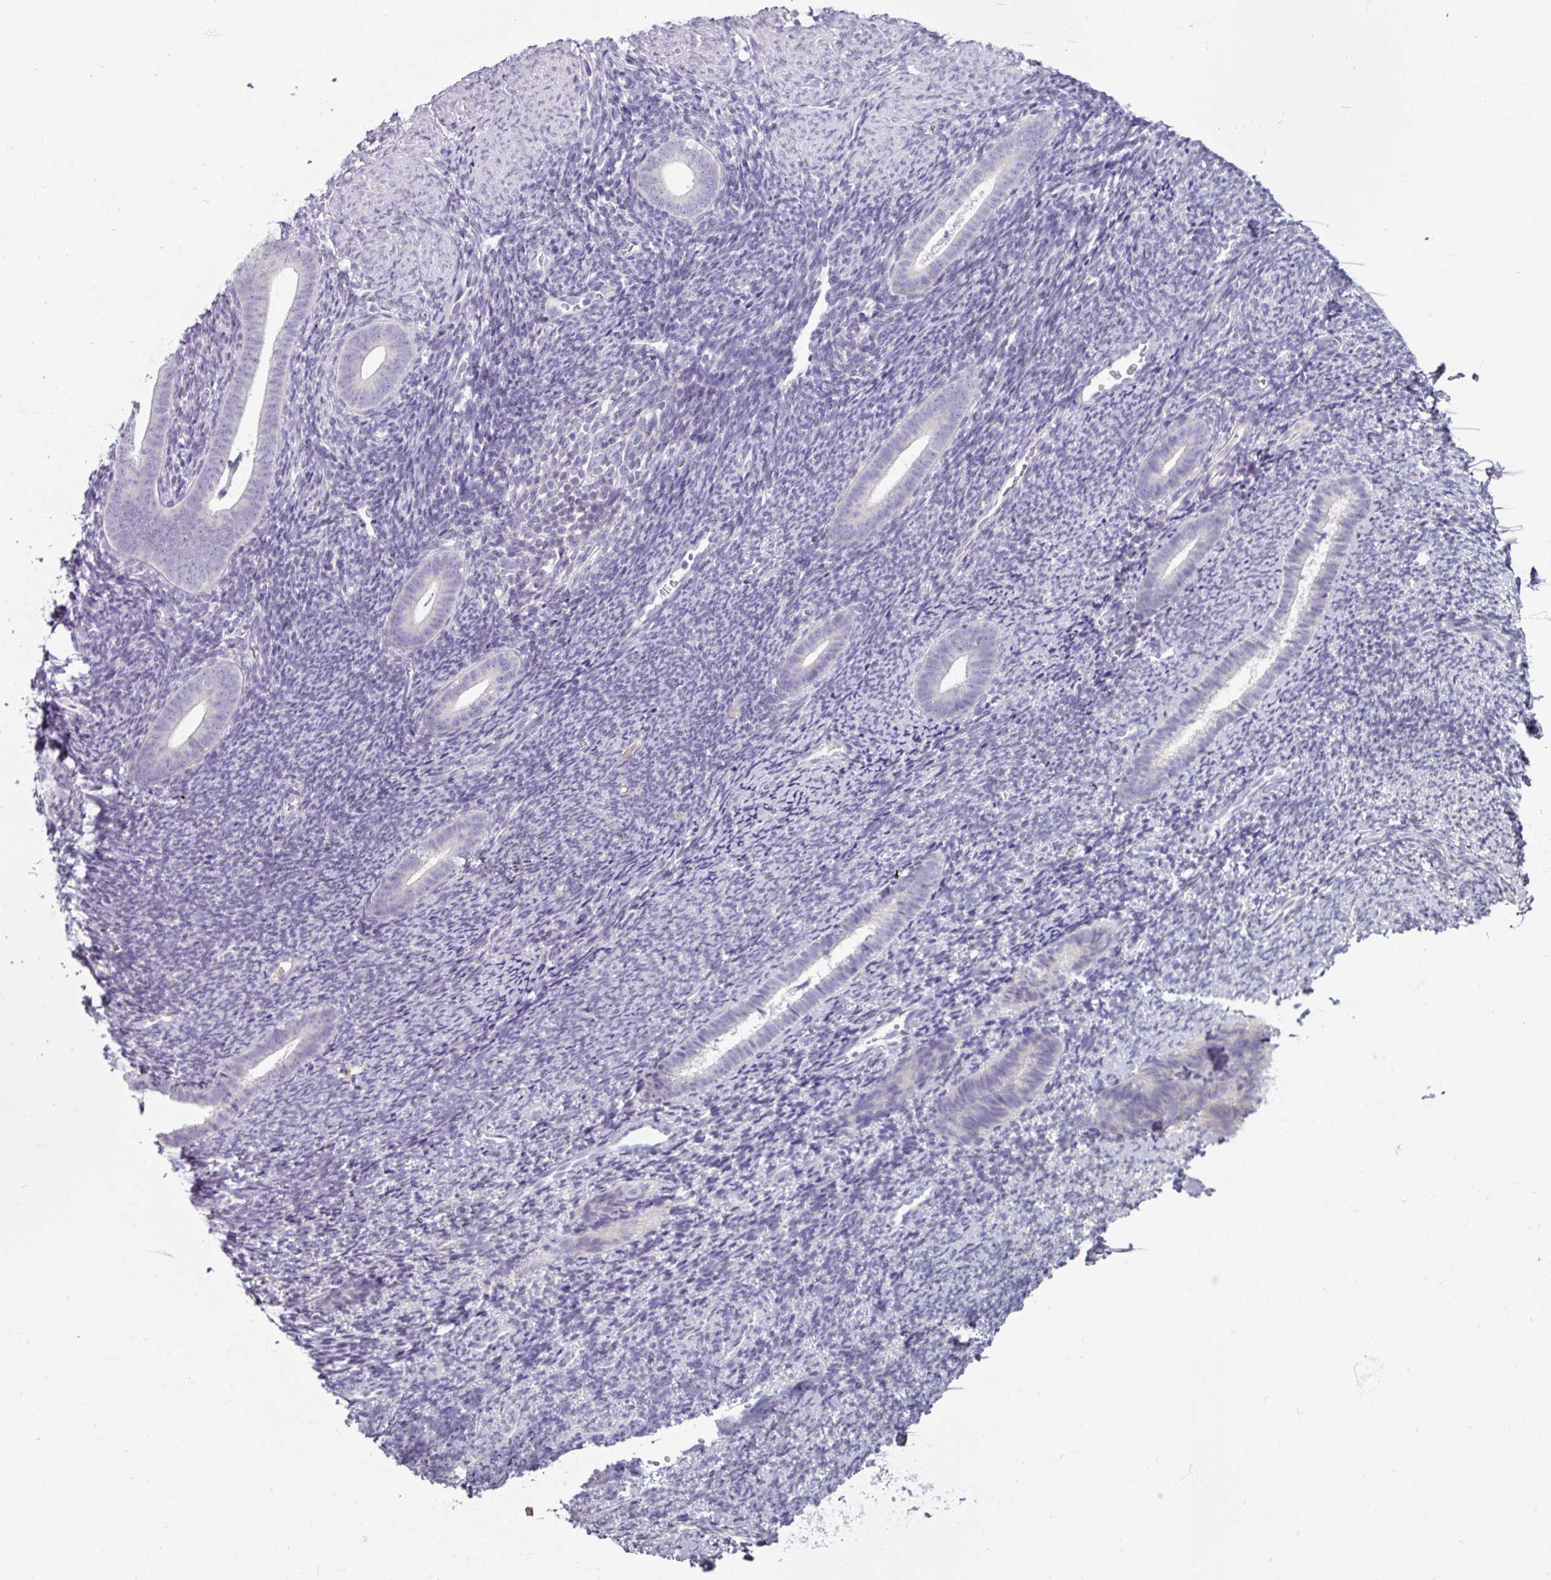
{"staining": {"intensity": "negative", "quantity": "none", "location": "none"}, "tissue": "endometrium", "cell_type": "Cells in endometrial stroma", "image_type": "normal", "snomed": [{"axis": "morphology", "description": "Normal tissue, NOS"}, {"axis": "topography", "description": "Endometrium"}], "caption": "Photomicrograph shows no protein expression in cells in endometrial stroma of benign endometrium. (DAB immunohistochemistry (IHC) visualized using brightfield microscopy, high magnification).", "gene": "SMIM11", "patient": {"sex": "female", "age": 39}}